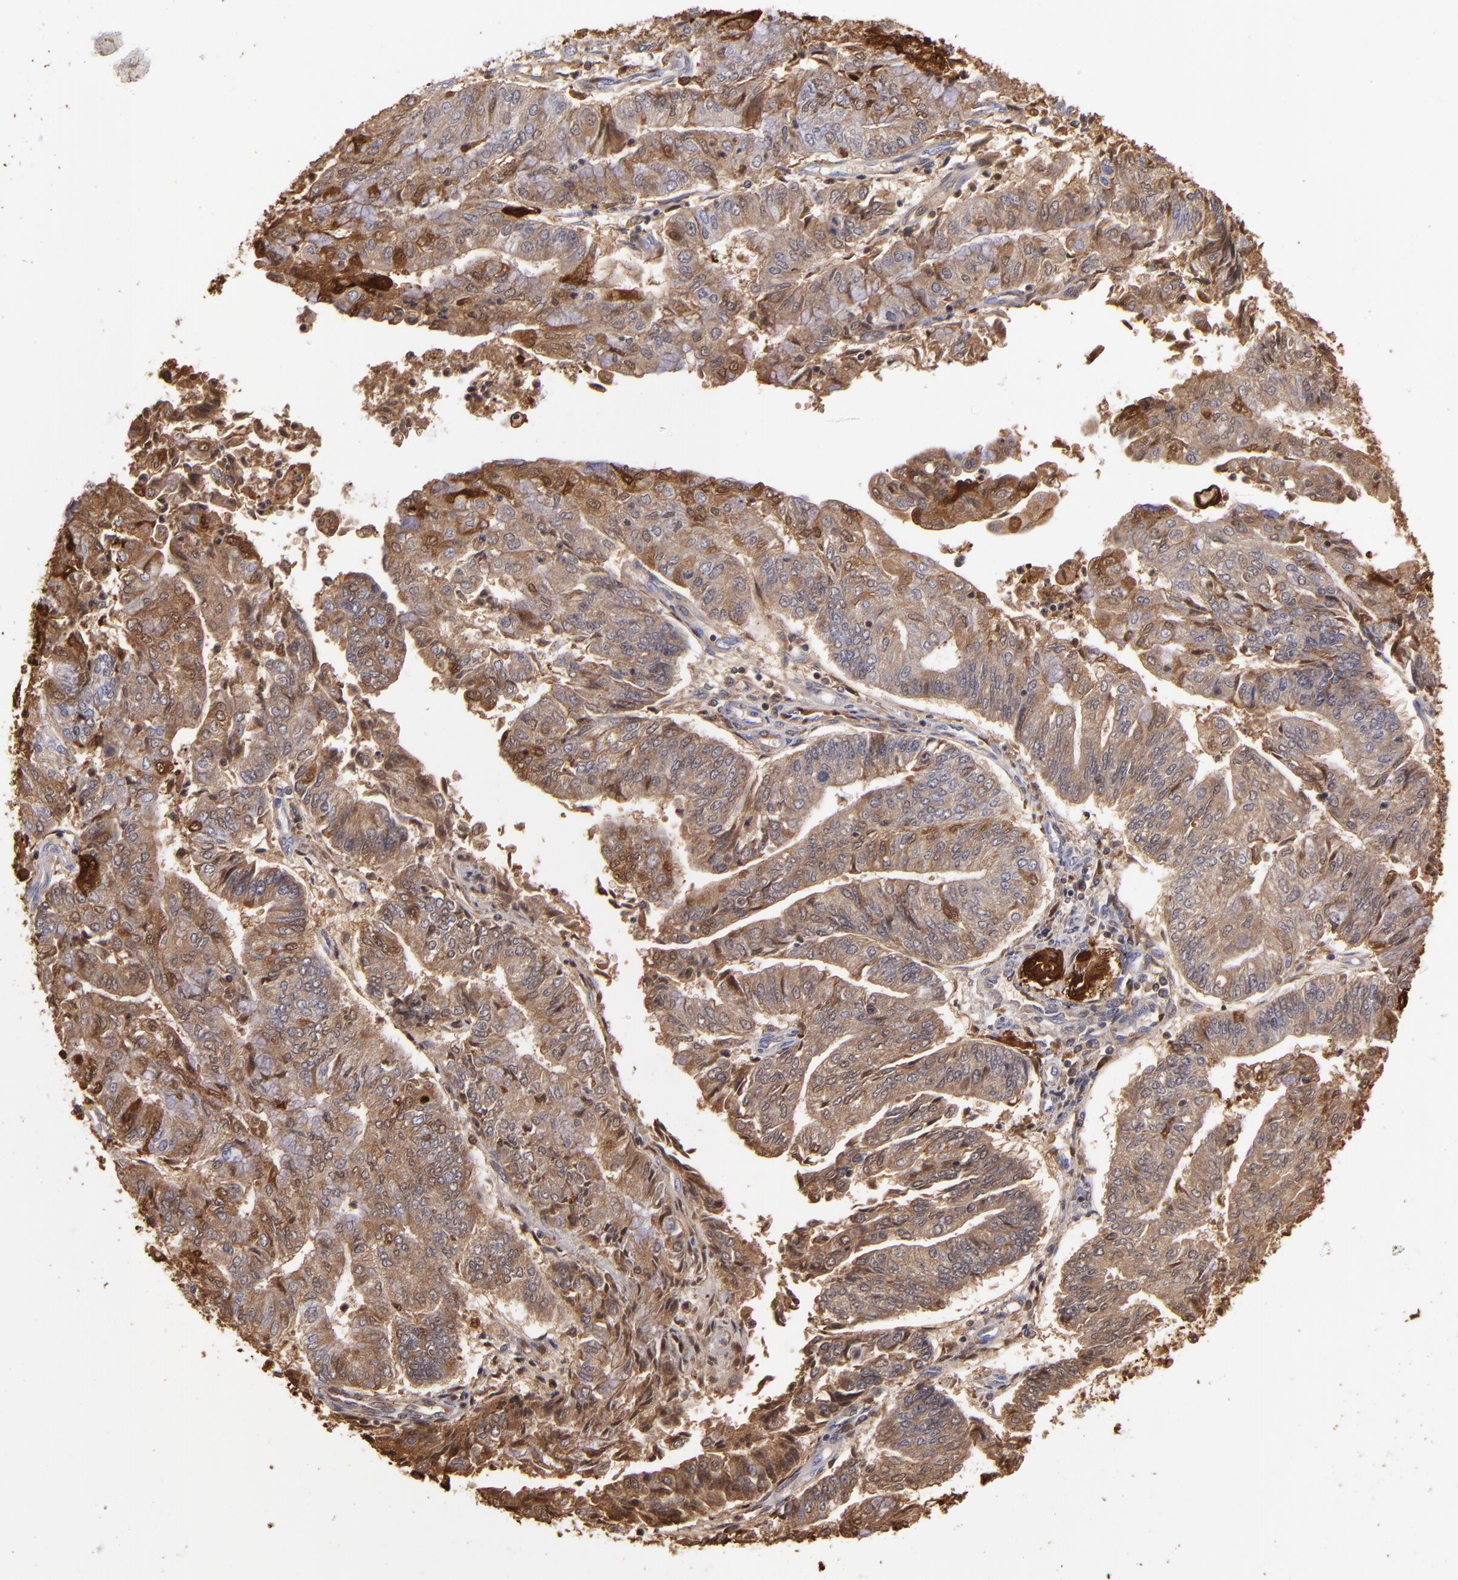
{"staining": {"intensity": "moderate", "quantity": "25%-75%", "location": "cytoplasmic/membranous,nuclear"}, "tissue": "endometrial cancer", "cell_type": "Tumor cells", "image_type": "cancer", "snomed": [{"axis": "morphology", "description": "Adenocarcinoma, NOS"}, {"axis": "topography", "description": "Endometrium"}], "caption": "Brown immunohistochemical staining in human endometrial cancer (adenocarcinoma) displays moderate cytoplasmic/membranous and nuclear staining in about 25%-75% of tumor cells.", "gene": "S100A2", "patient": {"sex": "female", "age": 59}}